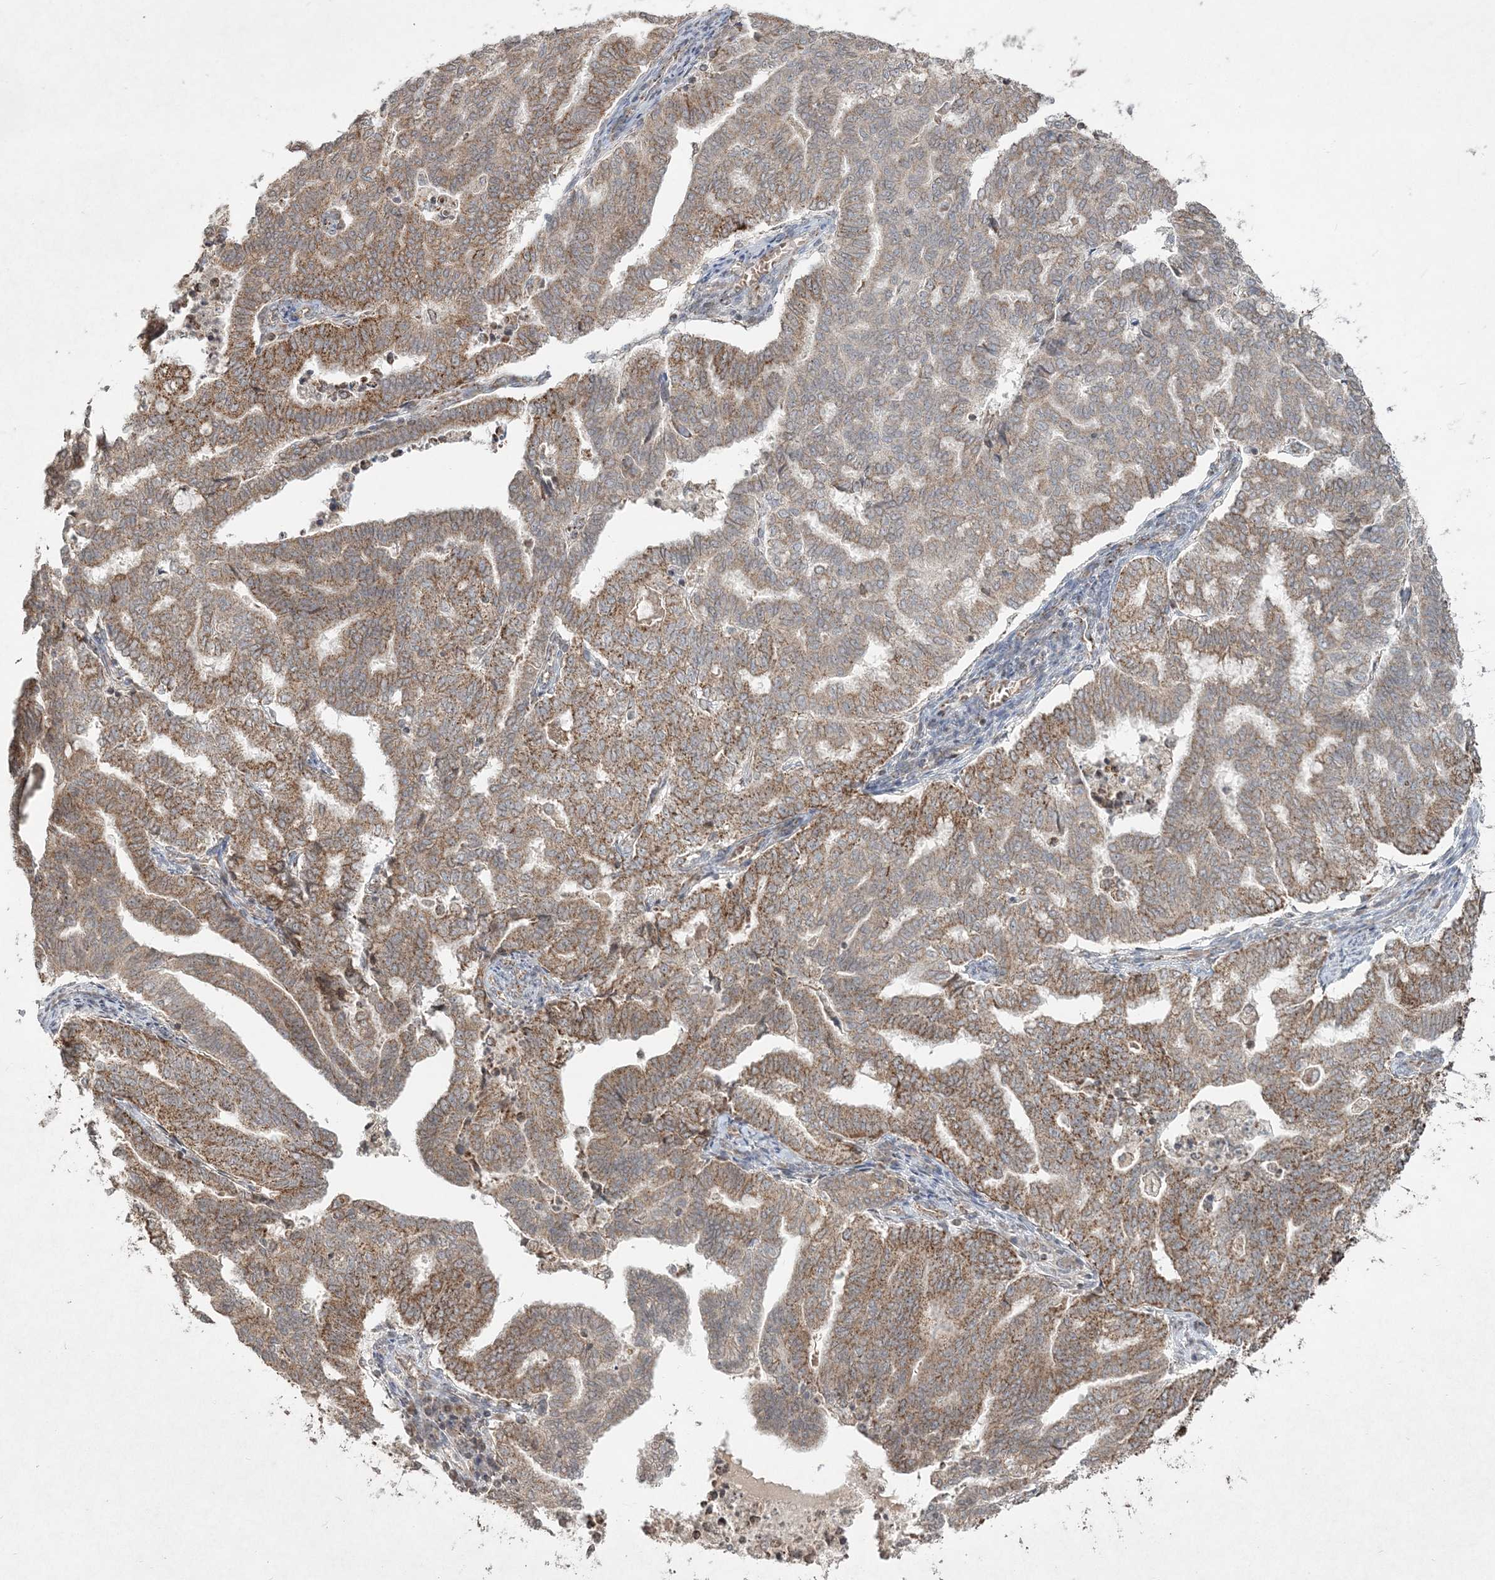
{"staining": {"intensity": "strong", "quantity": "25%-75%", "location": "cytoplasmic/membranous"}, "tissue": "endometrial cancer", "cell_type": "Tumor cells", "image_type": "cancer", "snomed": [{"axis": "morphology", "description": "Adenocarcinoma, NOS"}, {"axis": "topography", "description": "Endometrium"}], "caption": "Protein staining of endometrial cancer (adenocarcinoma) tissue displays strong cytoplasmic/membranous positivity in about 25%-75% of tumor cells. The staining was performed using DAB (3,3'-diaminobenzidine), with brown indicating positive protein expression. Nuclei are stained blue with hematoxylin.", "gene": "LRPPRC", "patient": {"sex": "female", "age": 79}}